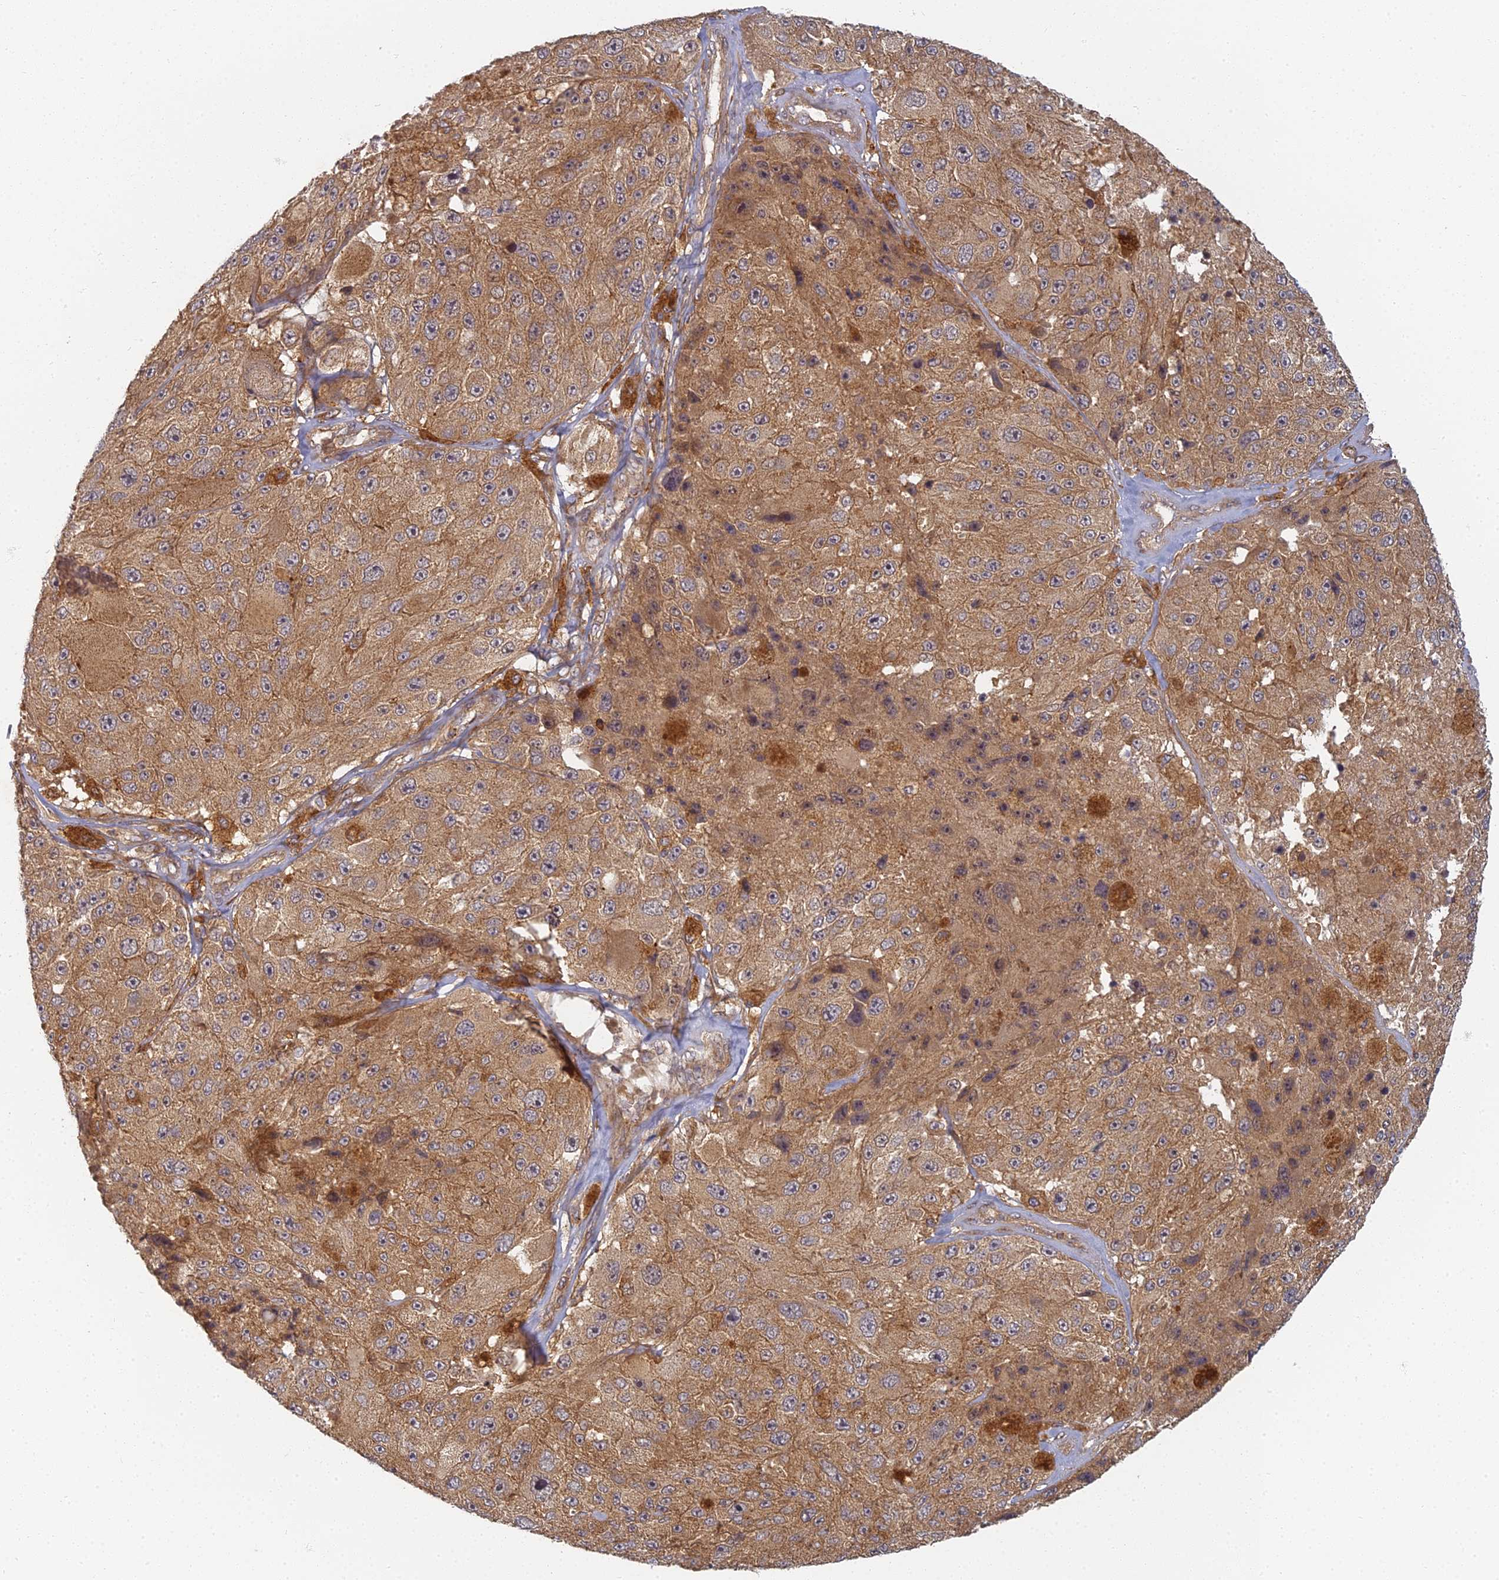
{"staining": {"intensity": "moderate", "quantity": ">75%", "location": "cytoplasmic/membranous"}, "tissue": "melanoma", "cell_type": "Tumor cells", "image_type": "cancer", "snomed": [{"axis": "morphology", "description": "Malignant melanoma, Metastatic site"}, {"axis": "topography", "description": "Lymph node"}], "caption": "The immunohistochemical stain shows moderate cytoplasmic/membranous expression in tumor cells of melanoma tissue.", "gene": "INO80D", "patient": {"sex": "male", "age": 62}}